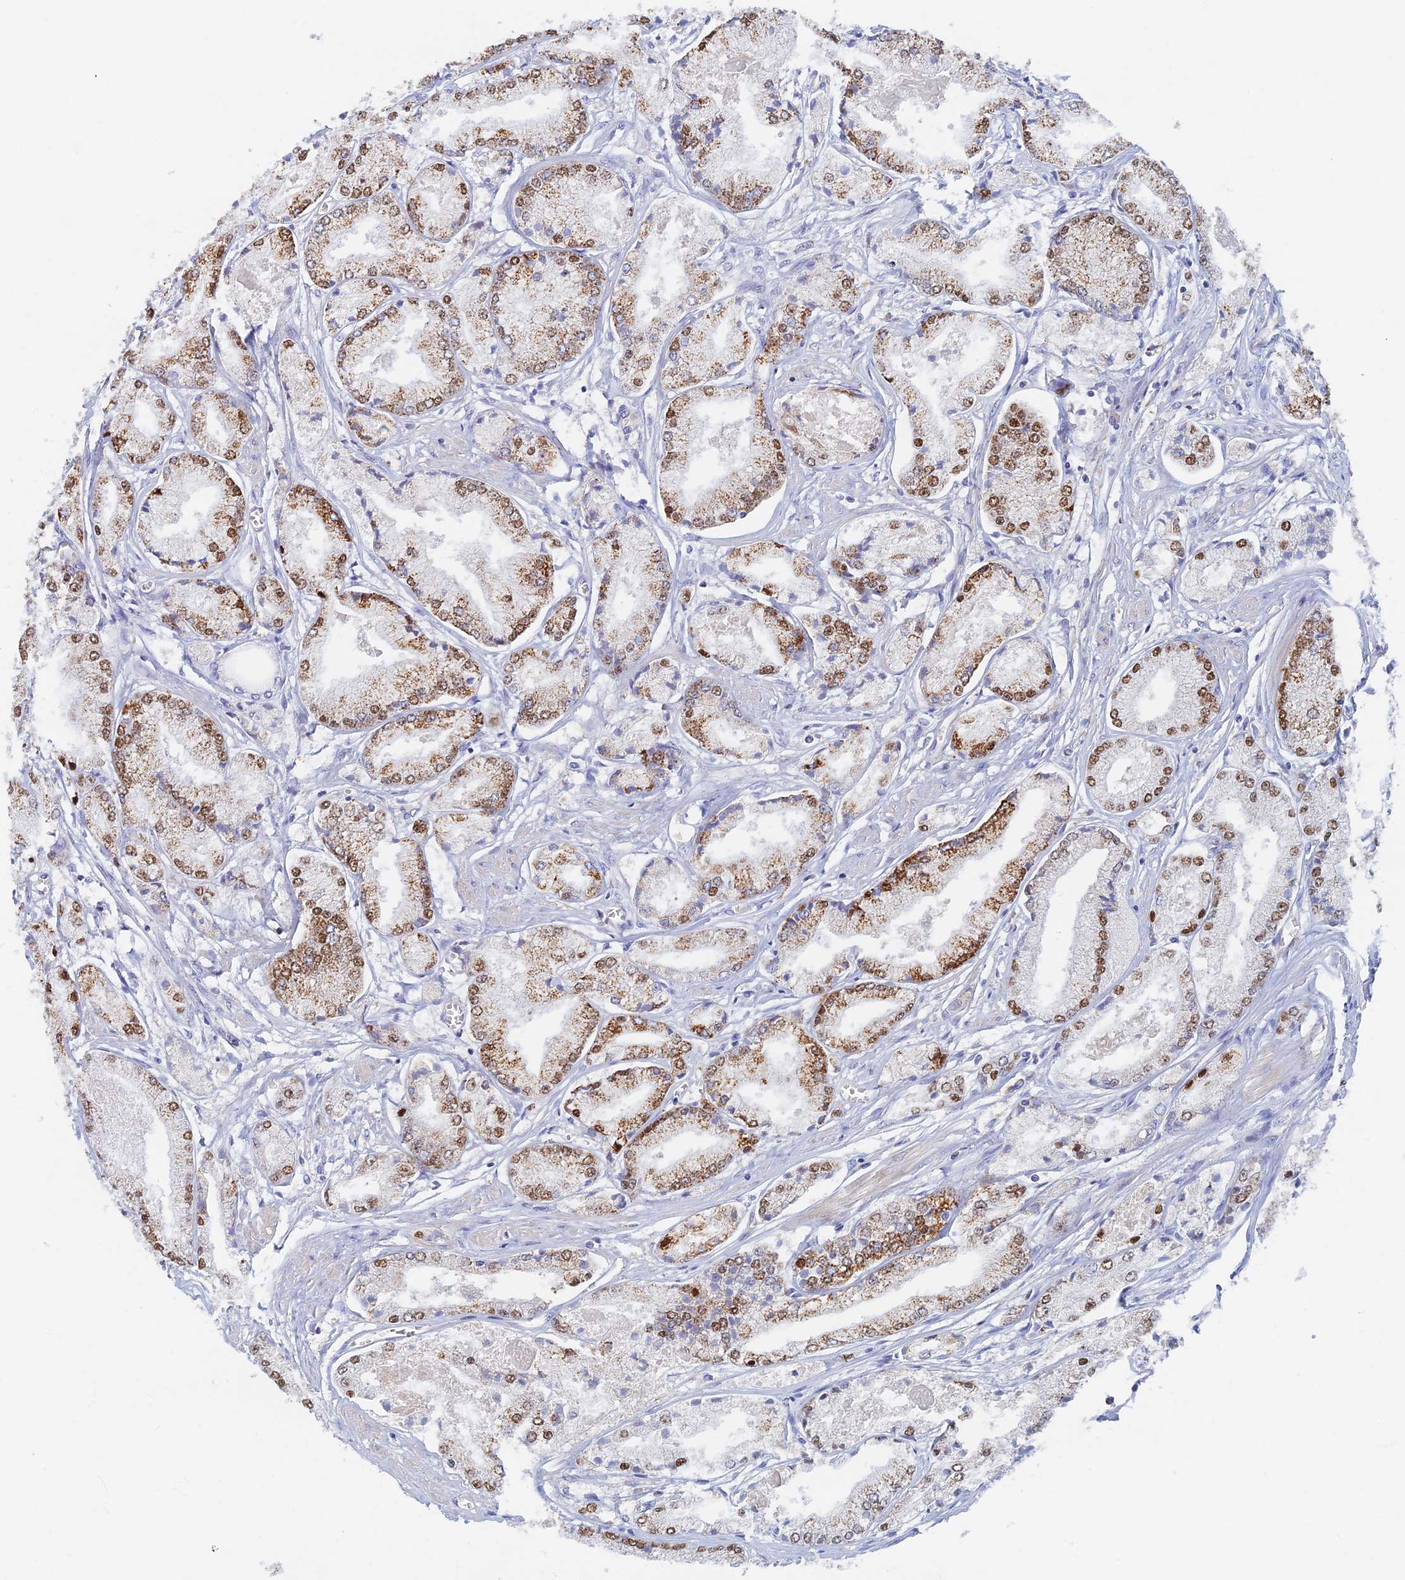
{"staining": {"intensity": "moderate", "quantity": ">75%", "location": "cytoplasmic/membranous"}, "tissue": "prostate cancer", "cell_type": "Tumor cells", "image_type": "cancer", "snomed": [{"axis": "morphology", "description": "Adenocarcinoma, Low grade"}, {"axis": "topography", "description": "Prostate"}], "caption": "Moderate cytoplasmic/membranous expression for a protein is identified in about >75% of tumor cells of adenocarcinoma (low-grade) (prostate) using IHC.", "gene": "TMEM44", "patient": {"sex": "male", "age": 60}}